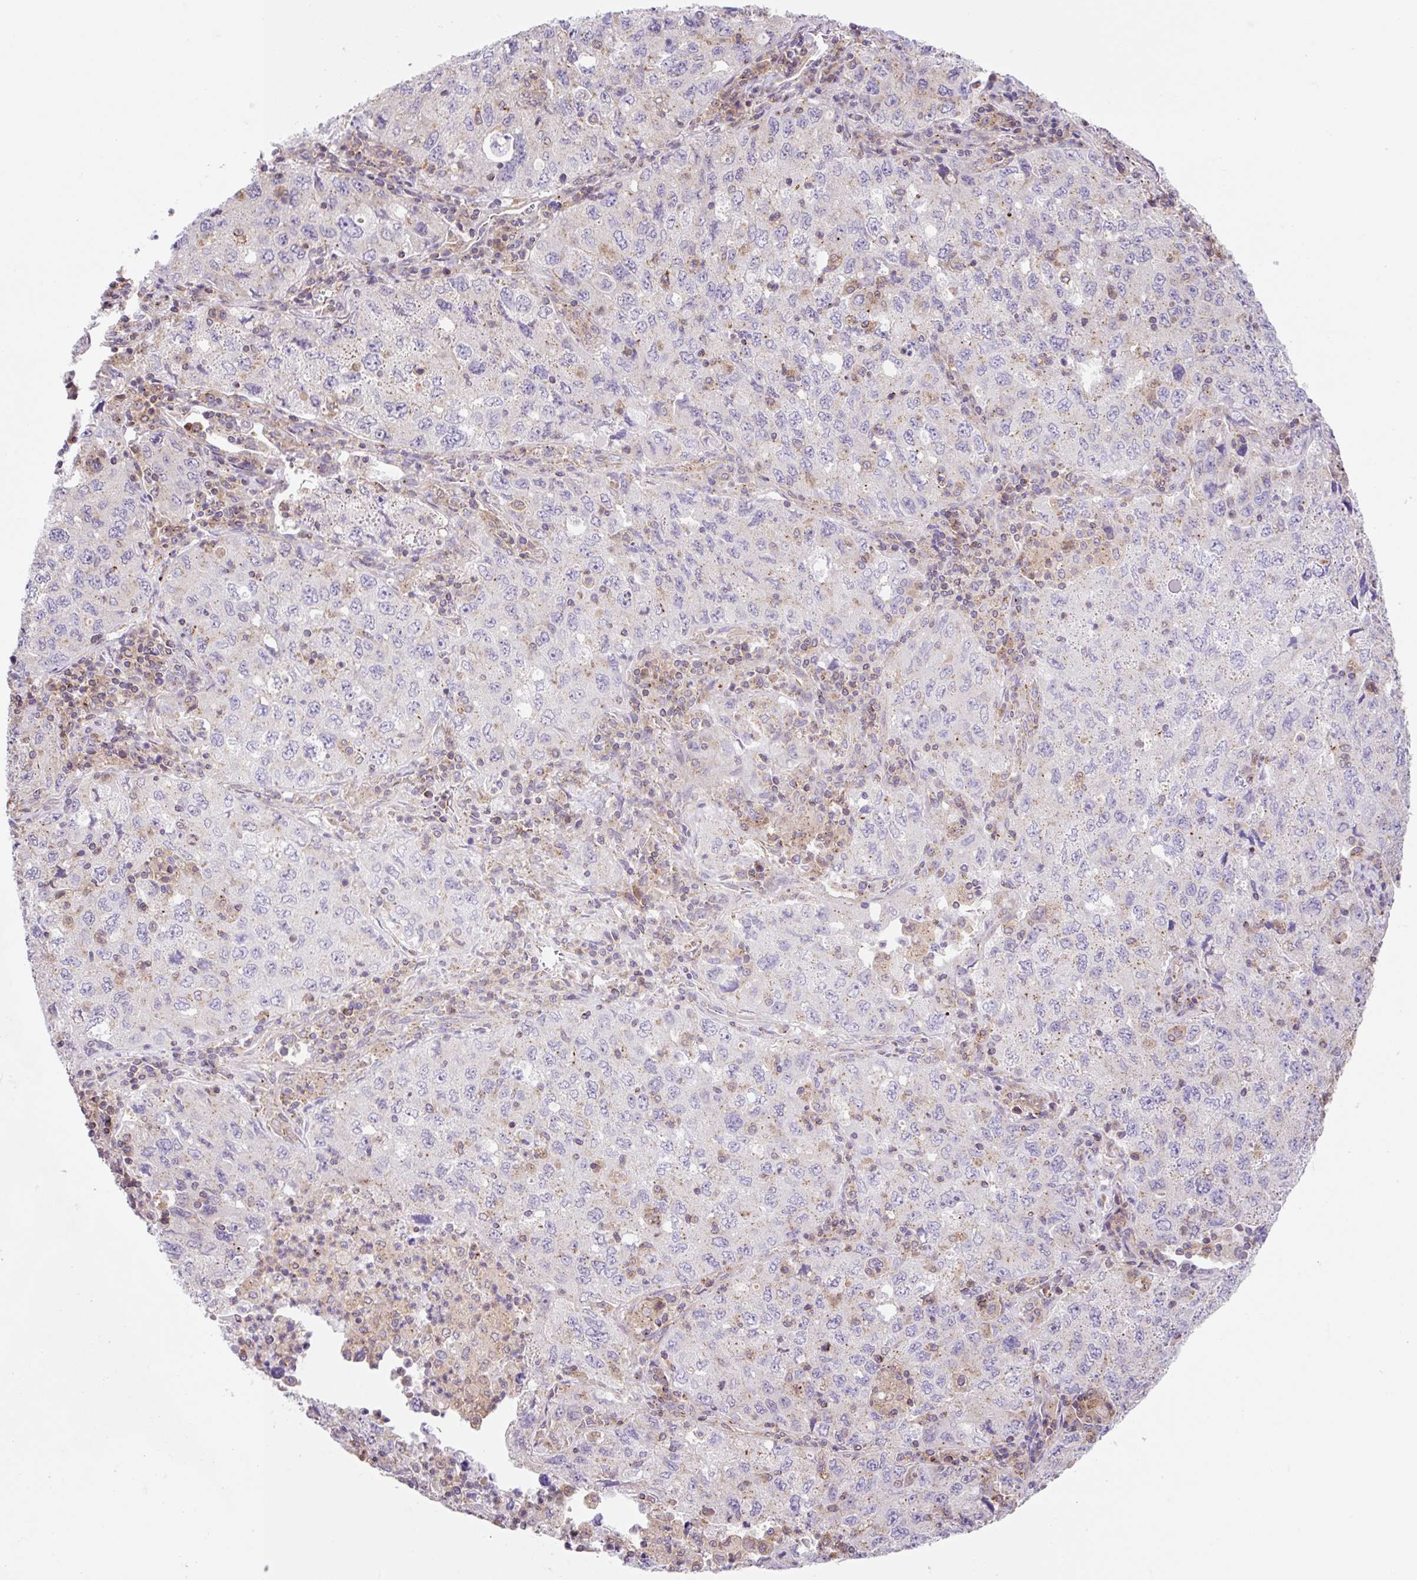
{"staining": {"intensity": "negative", "quantity": "none", "location": "none"}, "tissue": "lung cancer", "cell_type": "Tumor cells", "image_type": "cancer", "snomed": [{"axis": "morphology", "description": "Adenocarcinoma, NOS"}, {"axis": "topography", "description": "Lung"}], "caption": "DAB immunohistochemical staining of human lung cancer (adenocarcinoma) reveals no significant positivity in tumor cells.", "gene": "VPS4A", "patient": {"sex": "female", "age": 57}}